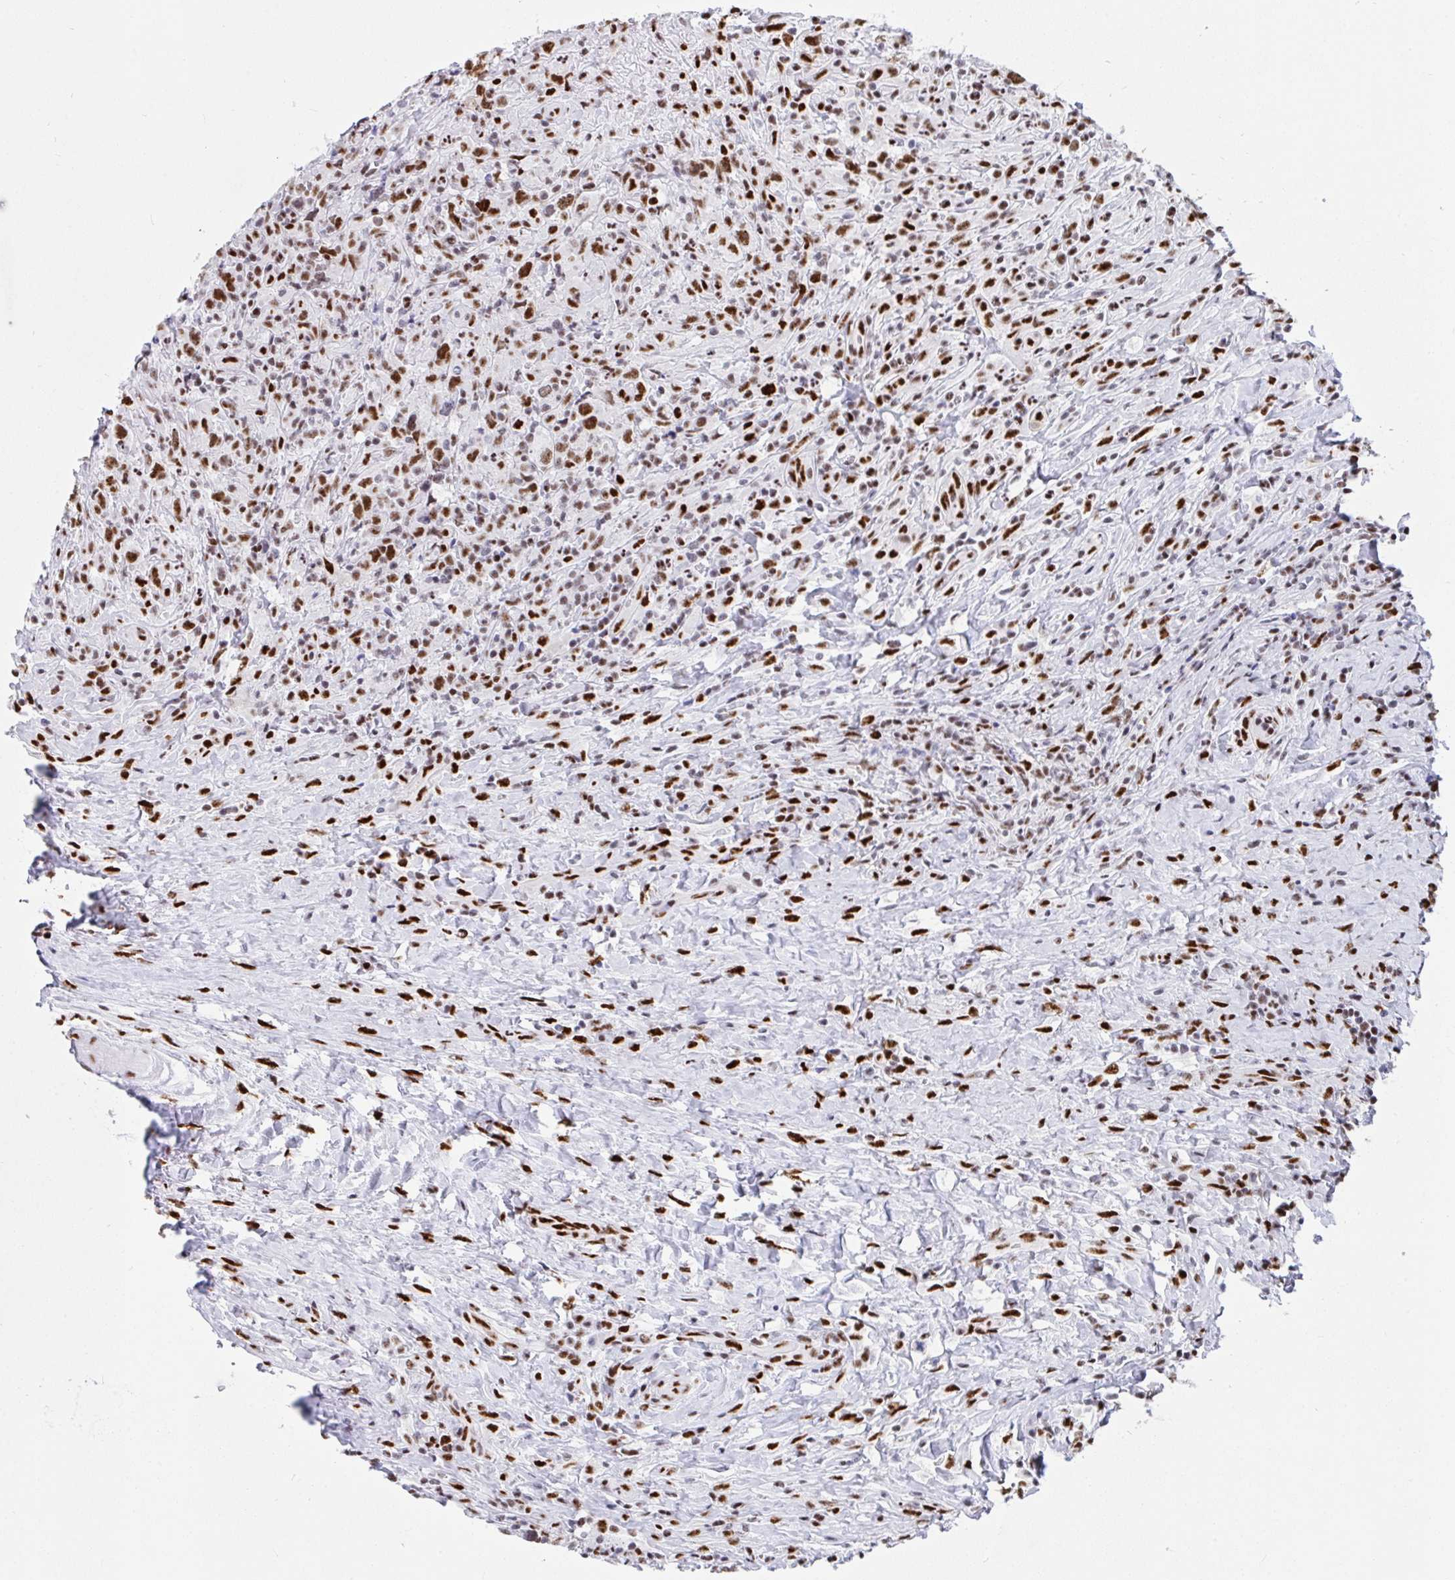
{"staining": {"intensity": "strong", "quantity": ">75%", "location": "nuclear"}, "tissue": "lymphoma", "cell_type": "Tumor cells", "image_type": "cancer", "snomed": [{"axis": "morphology", "description": "Hodgkin's disease, NOS"}, {"axis": "topography", "description": "Lymph node"}], "caption": "This micrograph shows lymphoma stained with IHC to label a protein in brown. The nuclear of tumor cells show strong positivity for the protein. Nuclei are counter-stained blue.", "gene": "IKZF2", "patient": {"sex": "female", "age": 18}}